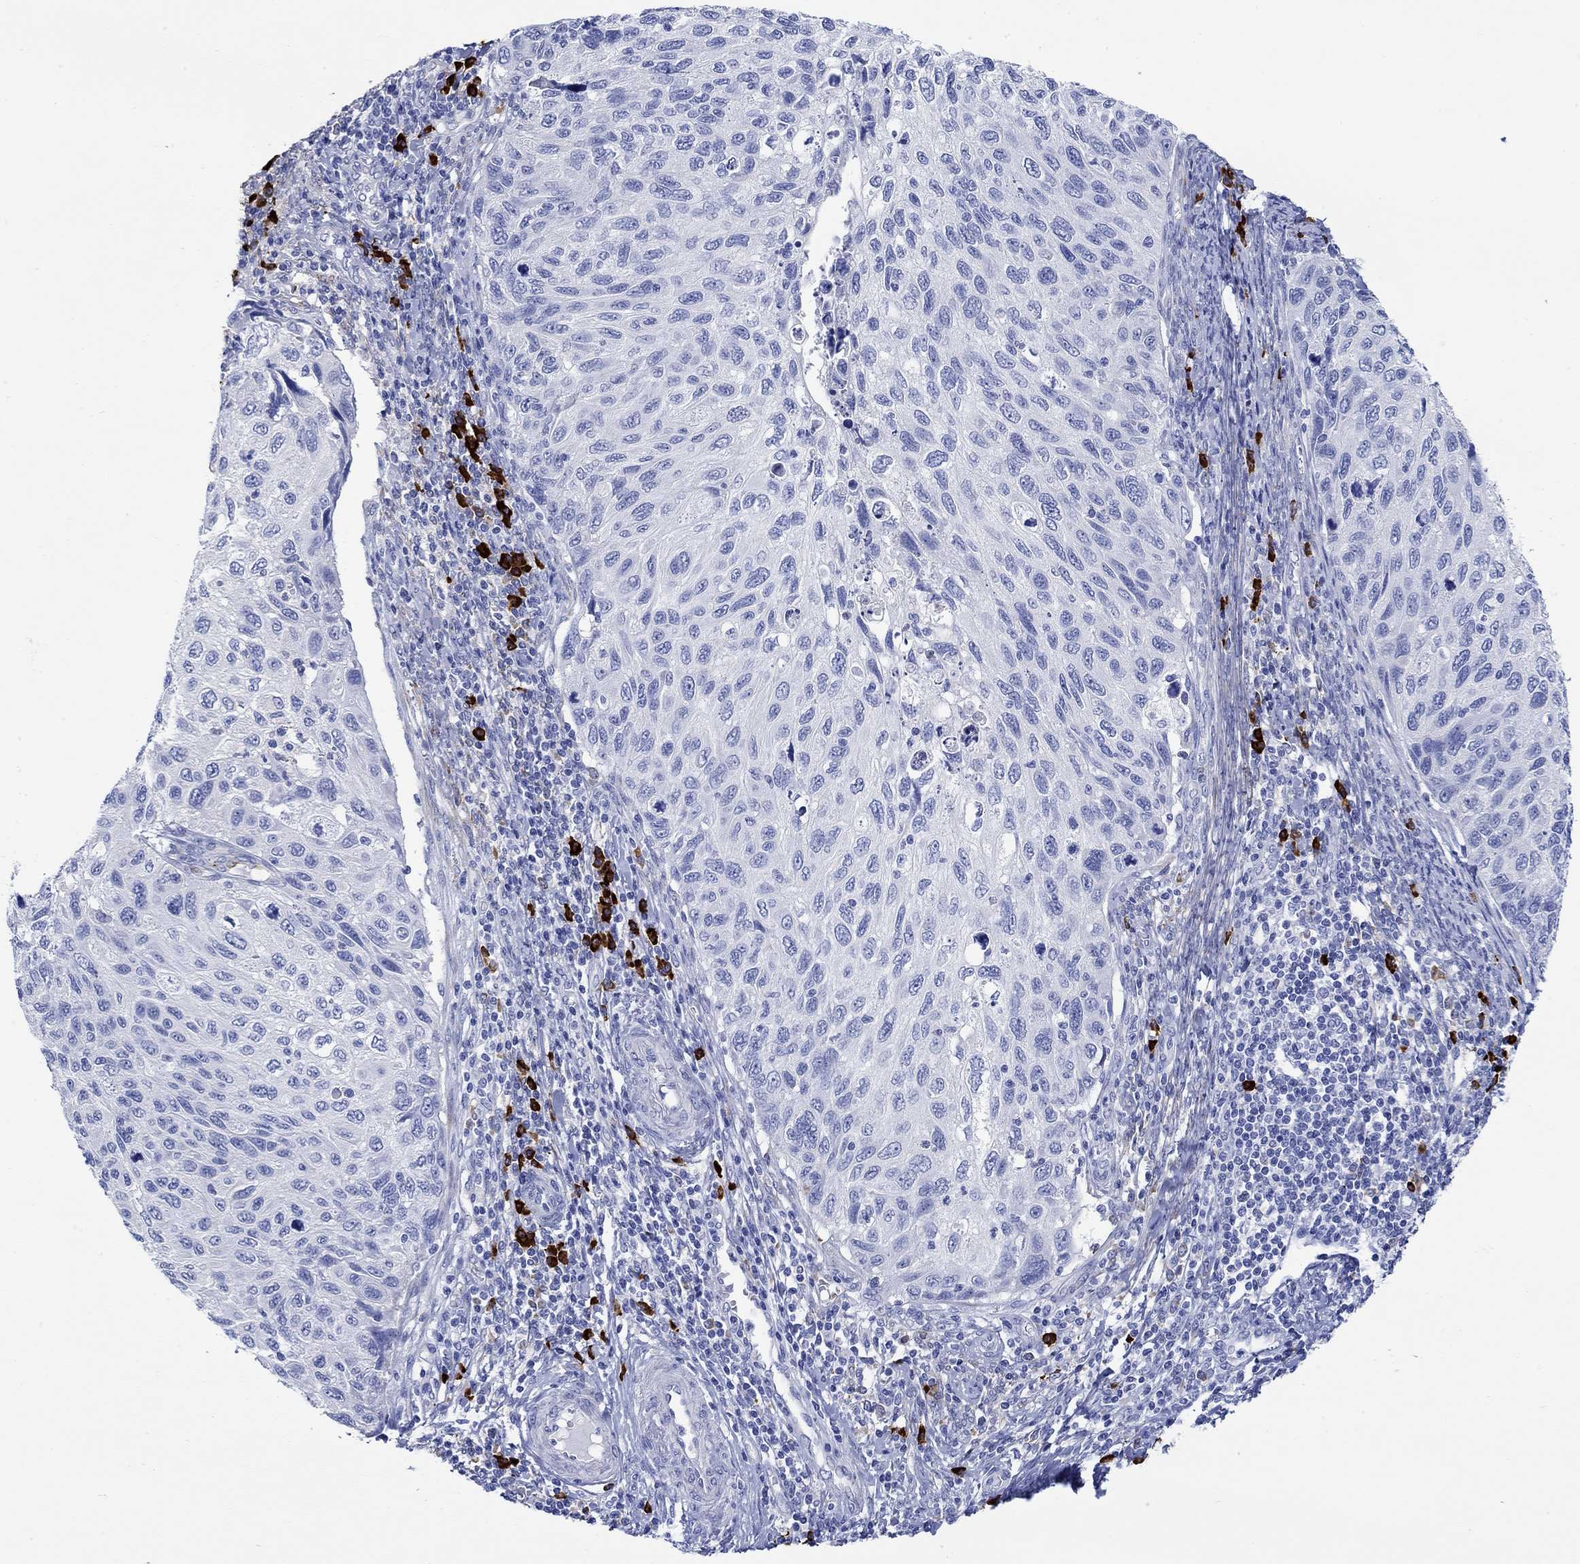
{"staining": {"intensity": "negative", "quantity": "none", "location": "none"}, "tissue": "cervical cancer", "cell_type": "Tumor cells", "image_type": "cancer", "snomed": [{"axis": "morphology", "description": "Squamous cell carcinoma, NOS"}, {"axis": "topography", "description": "Cervix"}], "caption": "Tumor cells show no significant positivity in cervical cancer (squamous cell carcinoma).", "gene": "P2RY6", "patient": {"sex": "female", "age": 70}}